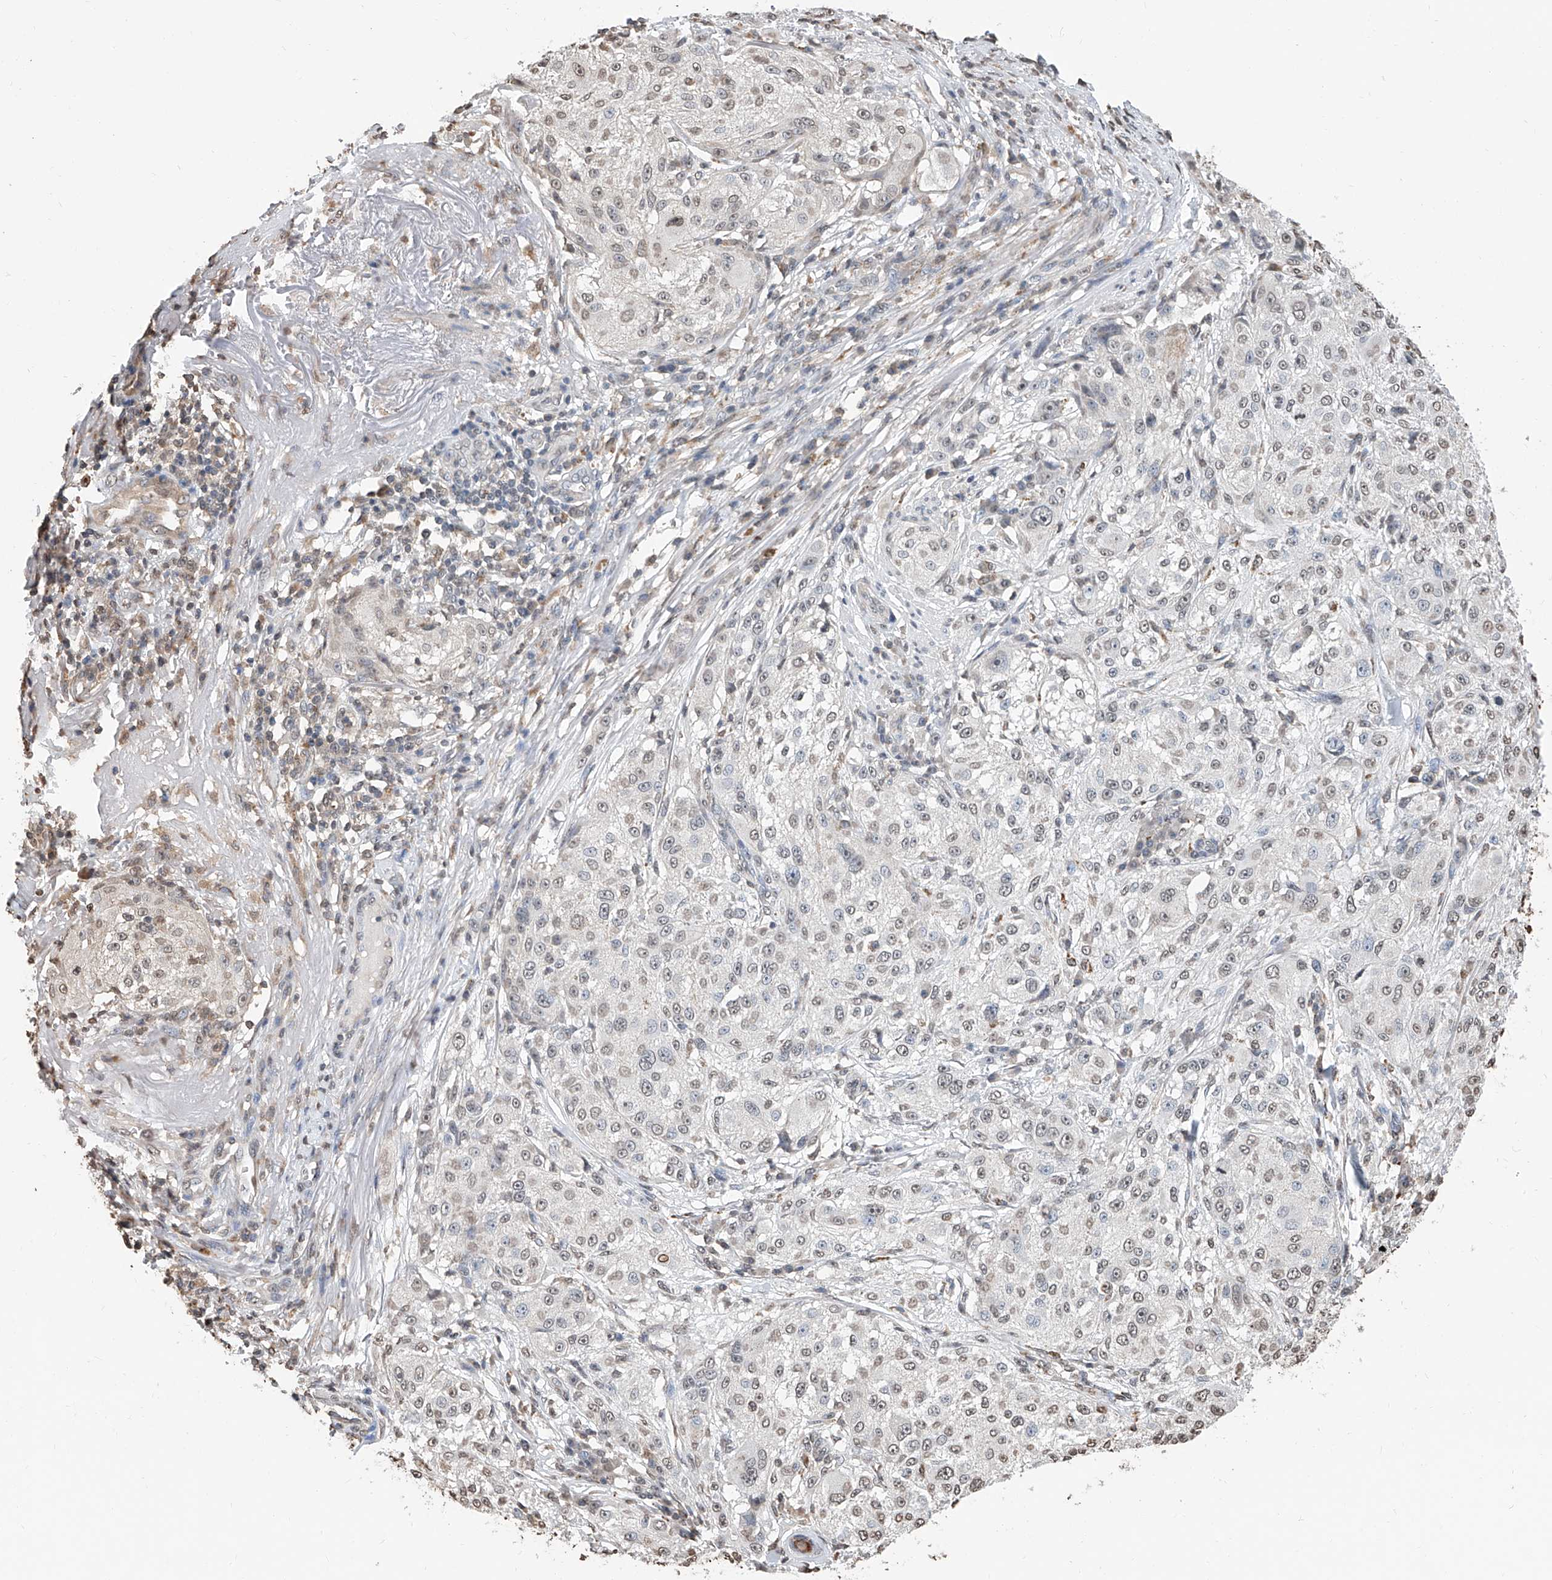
{"staining": {"intensity": "weak", "quantity": "<25%", "location": "nuclear"}, "tissue": "melanoma", "cell_type": "Tumor cells", "image_type": "cancer", "snomed": [{"axis": "morphology", "description": "Necrosis, NOS"}, {"axis": "morphology", "description": "Malignant melanoma, NOS"}, {"axis": "topography", "description": "Skin"}], "caption": "Photomicrograph shows no significant protein positivity in tumor cells of melanoma.", "gene": "RP9", "patient": {"sex": "female", "age": 87}}